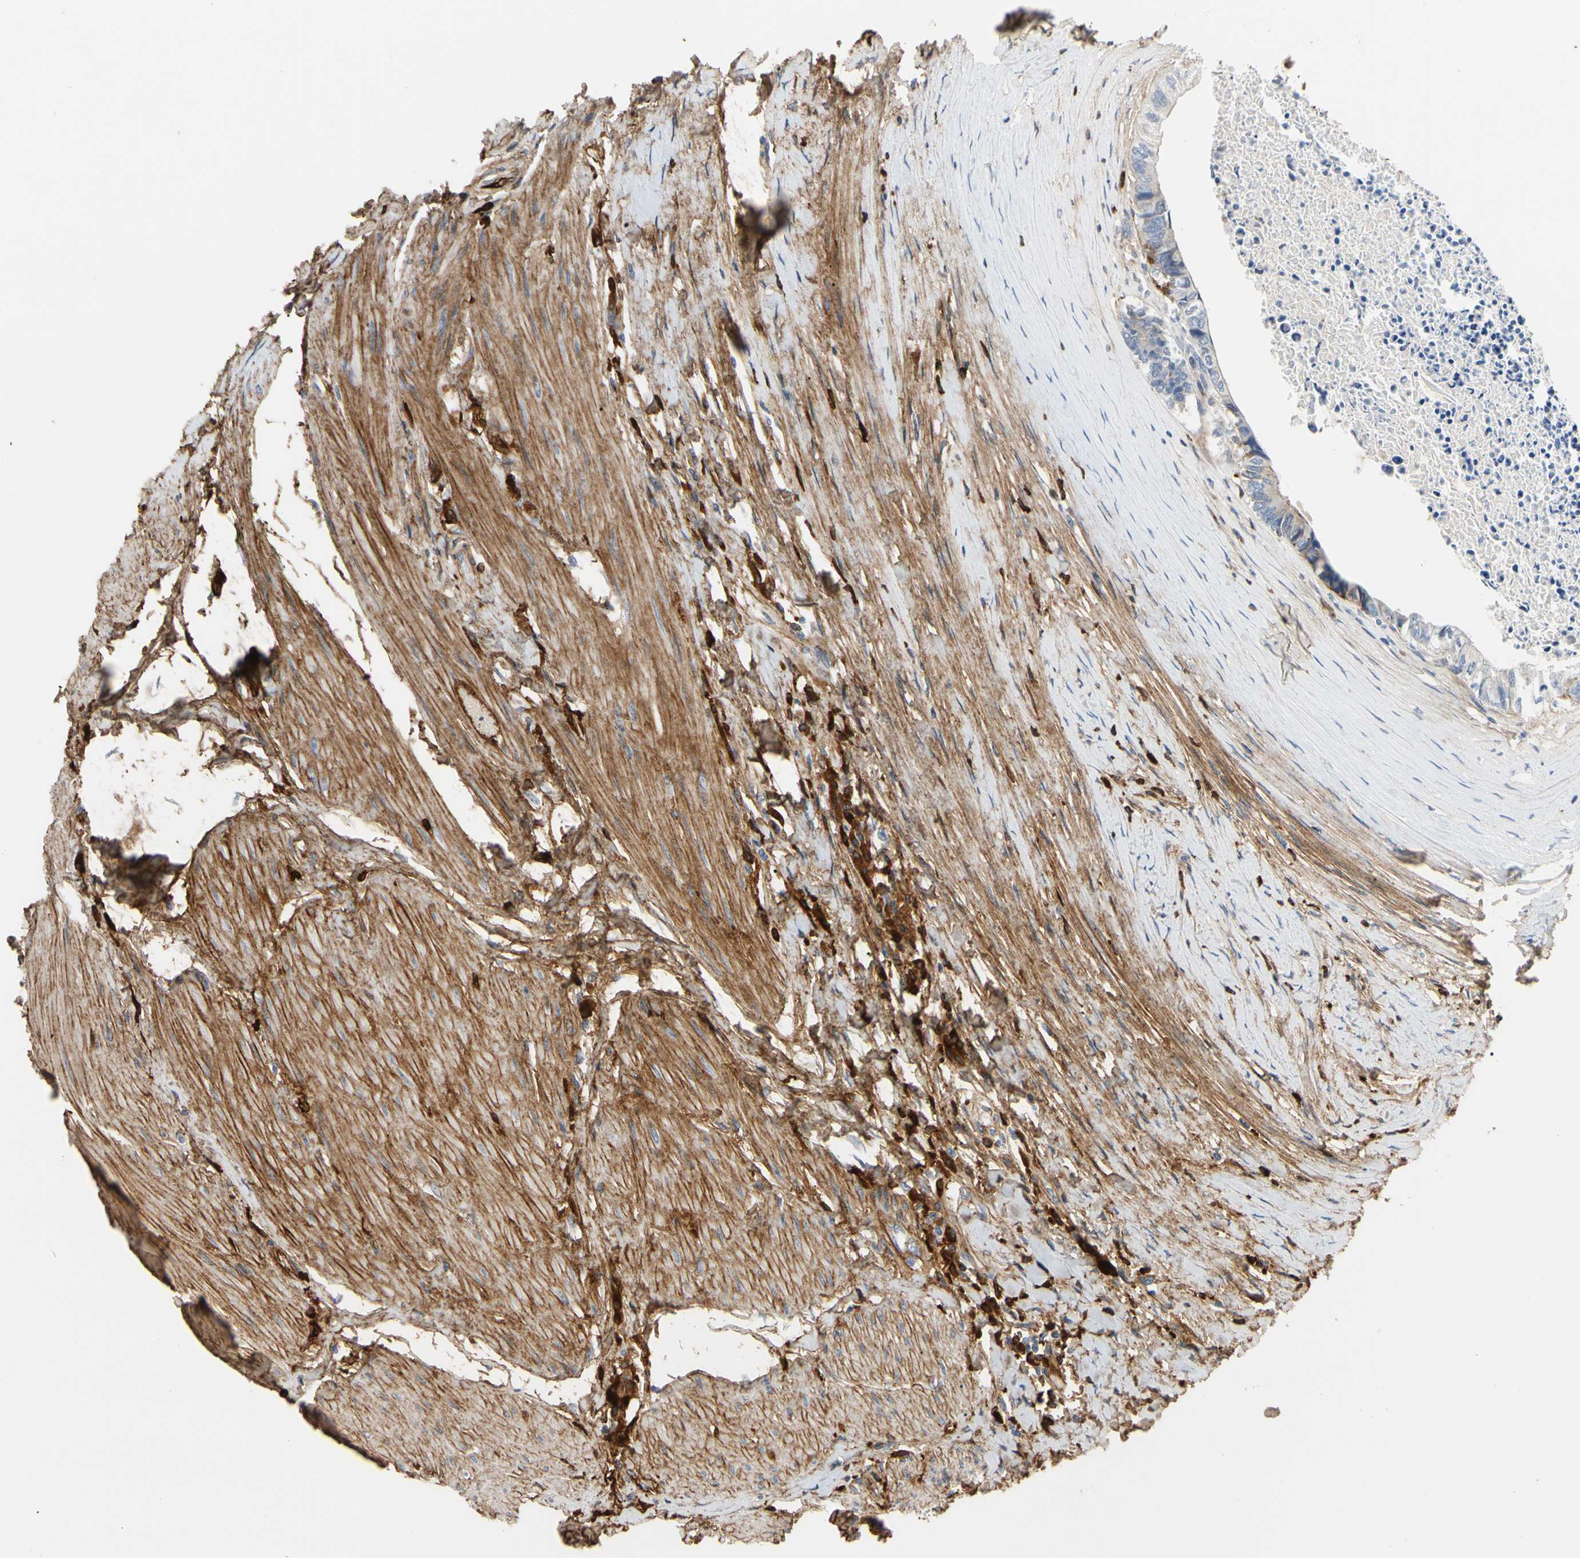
{"staining": {"intensity": "negative", "quantity": "none", "location": "none"}, "tissue": "colorectal cancer", "cell_type": "Tumor cells", "image_type": "cancer", "snomed": [{"axis": "morphology", "description": "Adenocarcinoma, NOS"}, {"axis": "topography", "description": "Rectum"}], "caption": "Tumor cells are negative for brown protein staining in colorectal cancer. Brightfield microscopy of immunohistochemistry stained with DAB (3,3'-diaminobenzidine) (brown) and hematoxylin (blue), captured at high magnification.", "gene": "FGB", "patient": {"sex": "male", "age": 63}}